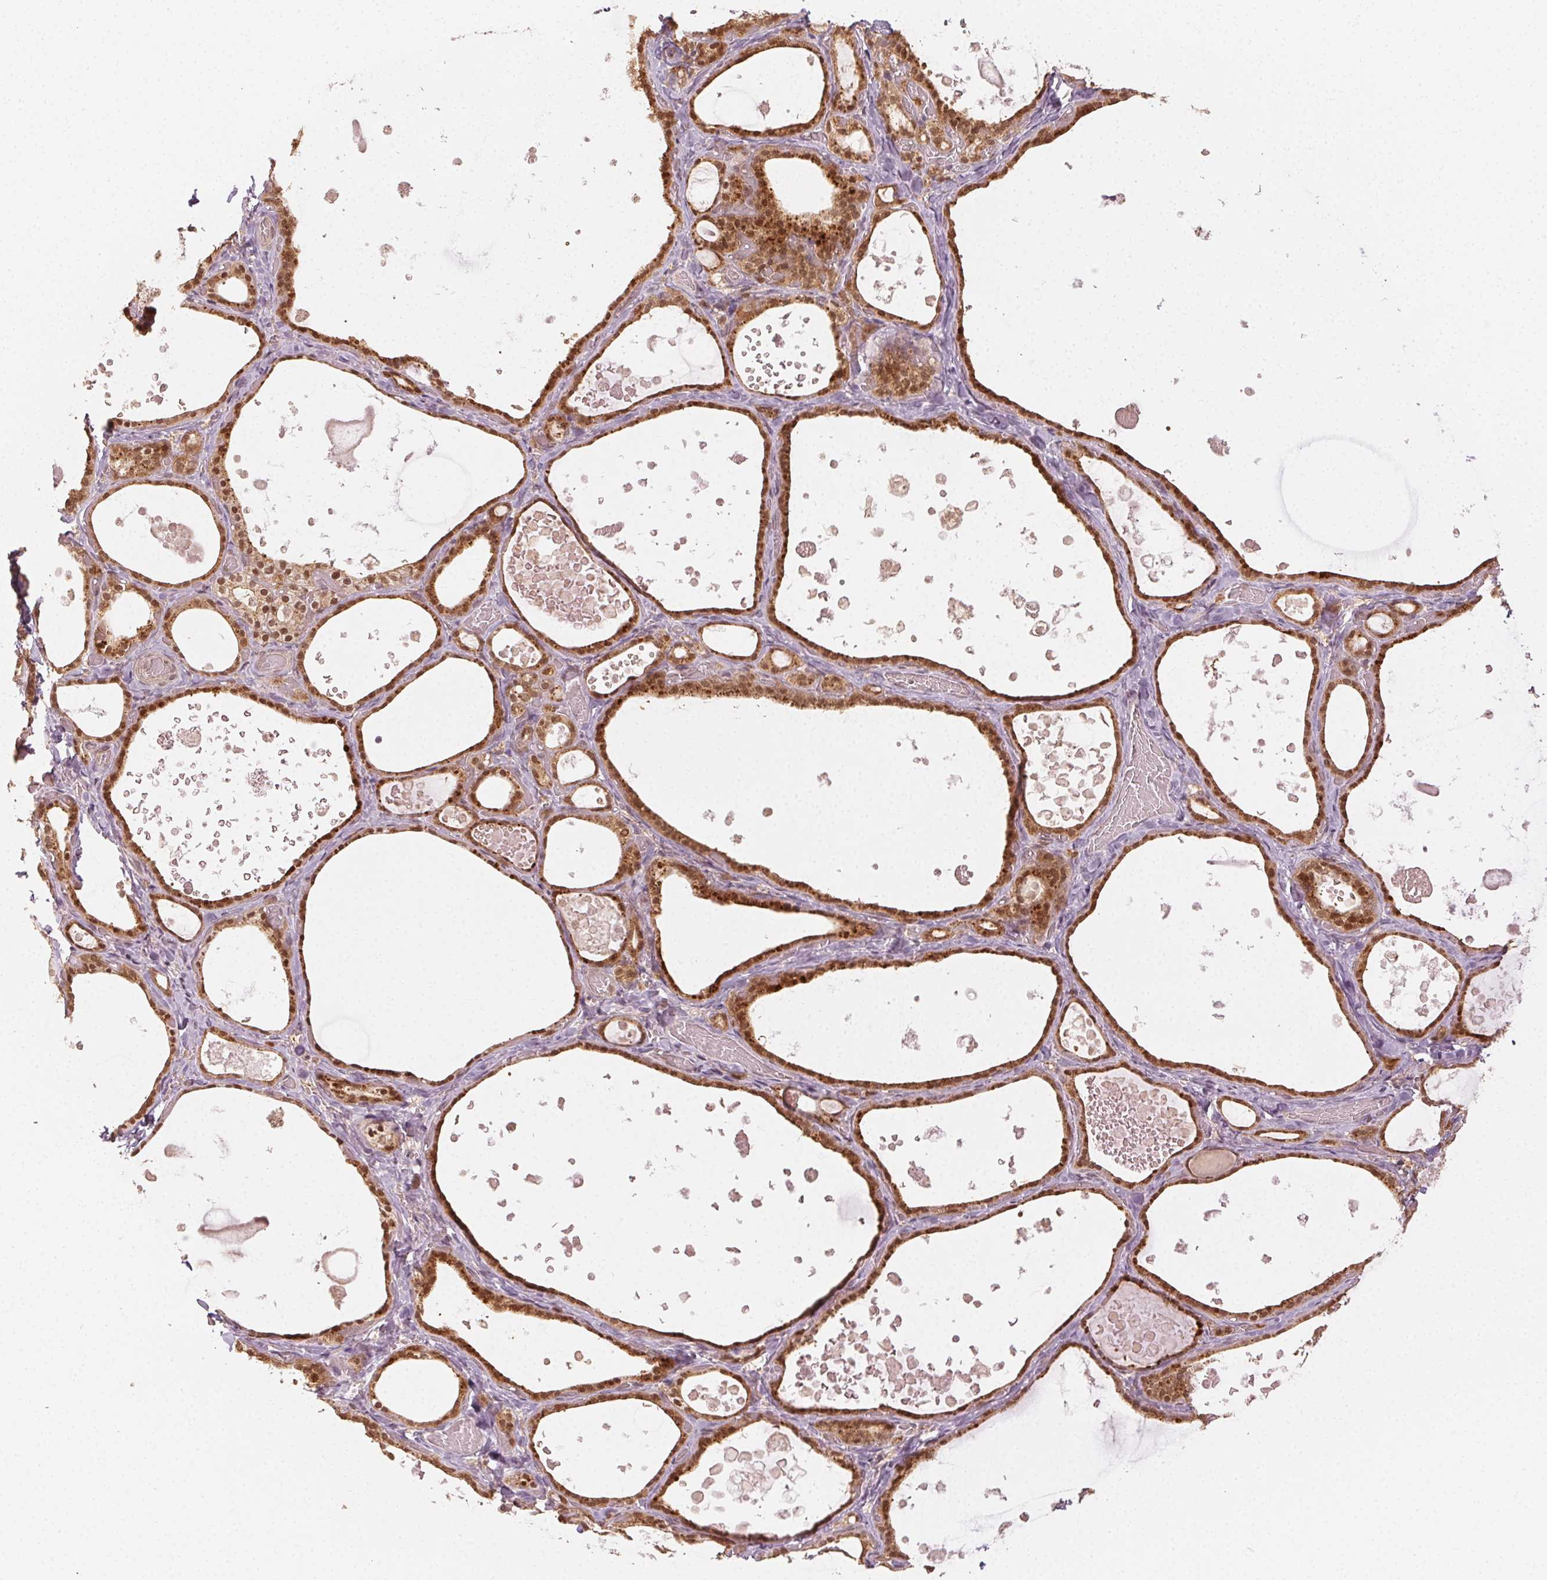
{"staining": {"intensity": "strong", "quantity": ">75%", "location": "cytoplasmic/membranous,nuclear"}, "tissue": "thyroid gland", "cell_type": "Glandular cells", "image_type": "normal", "snomed": [{"axis": "morphology", "description": "Normal tissue, NOS"}, {"axis": "topography", "description": "Thyroid gland"}], "caption": "A photomicrograph of thyroid gland stained for a protein exhibits strong cytoplasmic/membranous,nuclear brown staining in glandular cells. (DAB (3,3'-diaminobenzidine) IHC, brown staining for protein, blue staining for nuclei).", "gene": "MAPK14", "patient": {"sex": "female", "age": 56}}